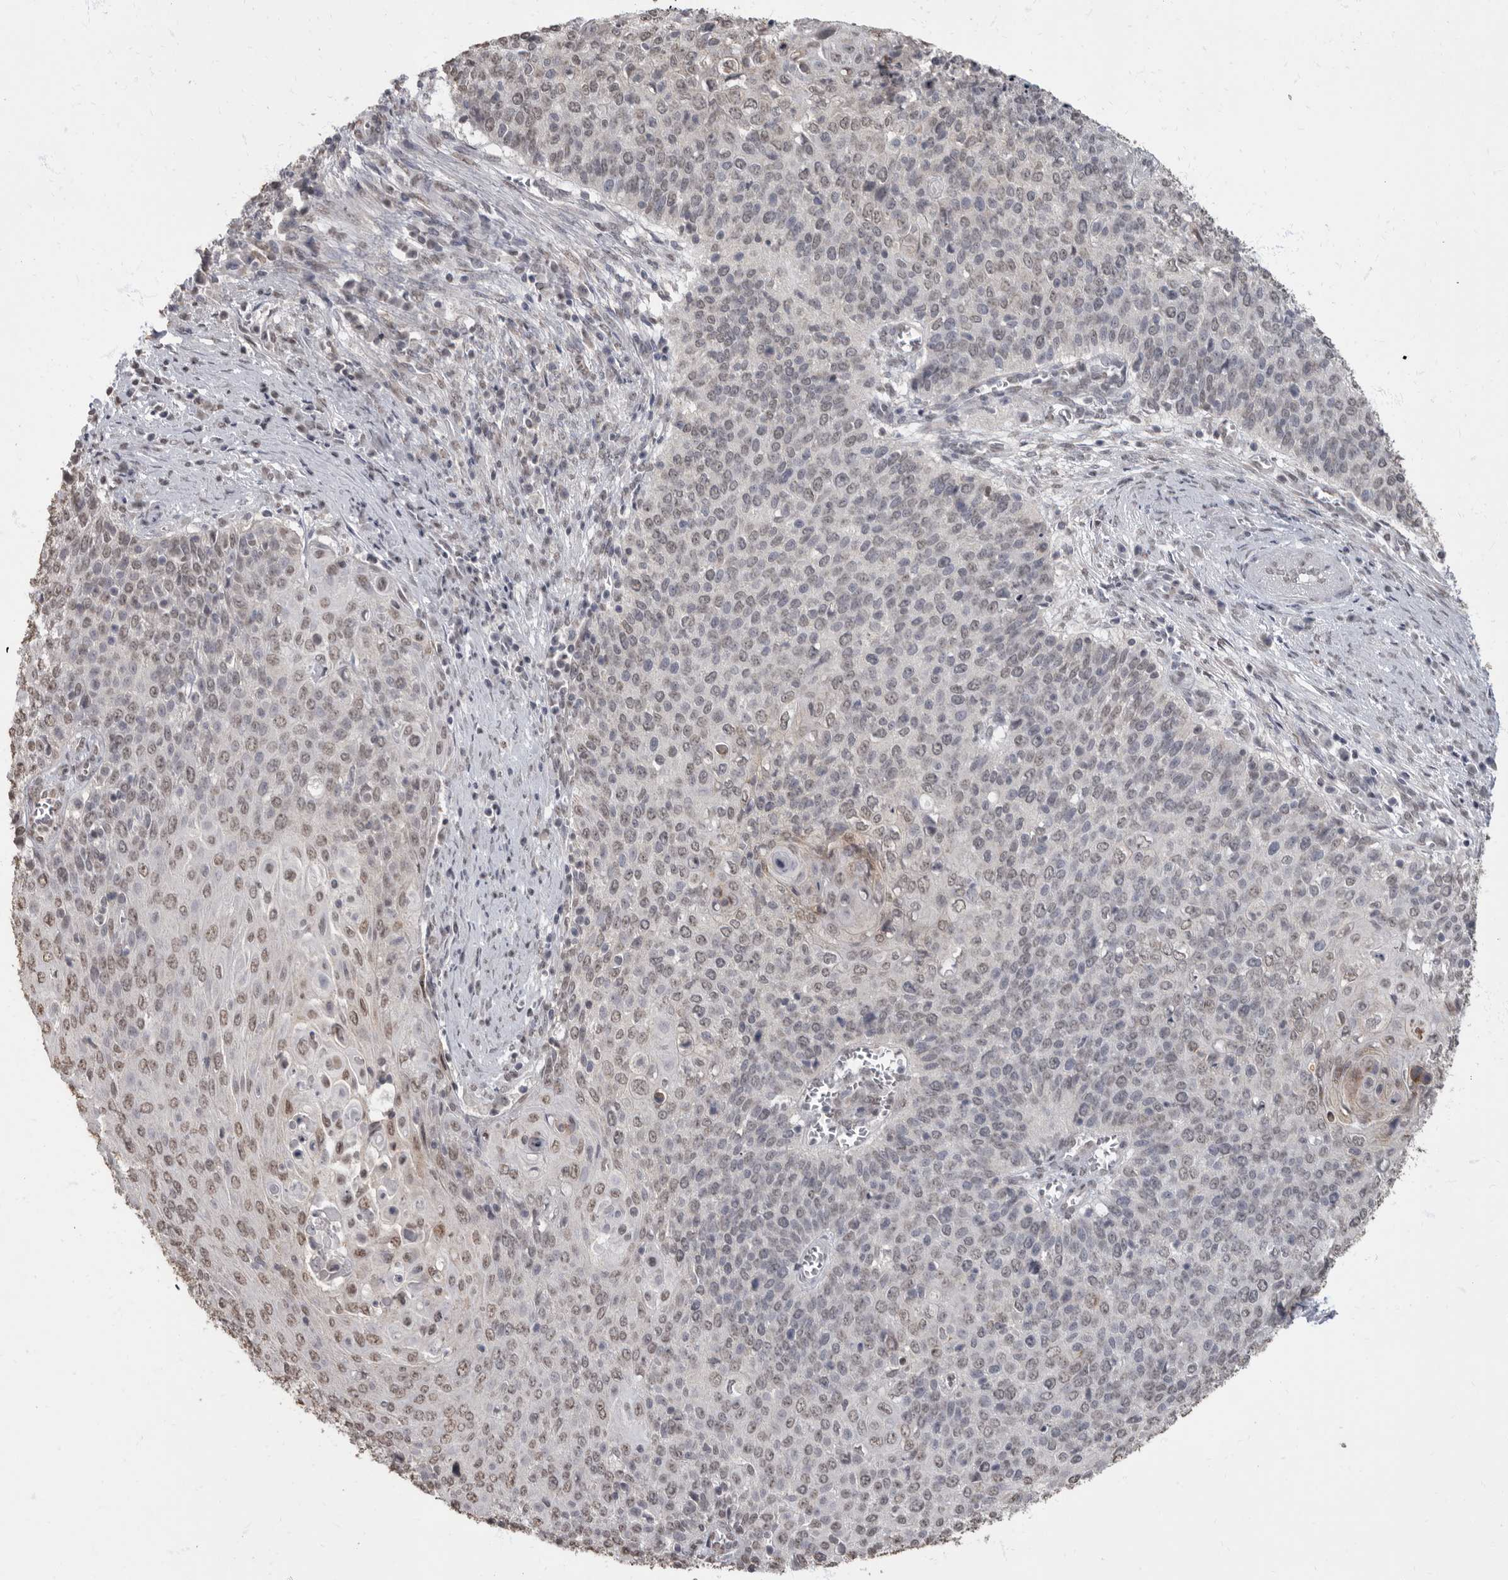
{"staining": {"intensity": "weak", "quantity": "25%-75%", "location": "nuclear"}, "tissue": "cervical cancer", "cell_type": "Tumor cells", "image_type": "cancer", "snomed": [{"axis": "morphology", "description": "Squamous cell carcinoma, NOS"}, {"axis": "topography", "description": "Cervix"}], "caption": "There is low levels of weak nuclear staining in tumor cells of cervical squamous cell carcinoma, as demonstrated by immunohistochemical staining (brown color).", "gene": "NBL1", "patient": {"sex": "female", "age": 39}}